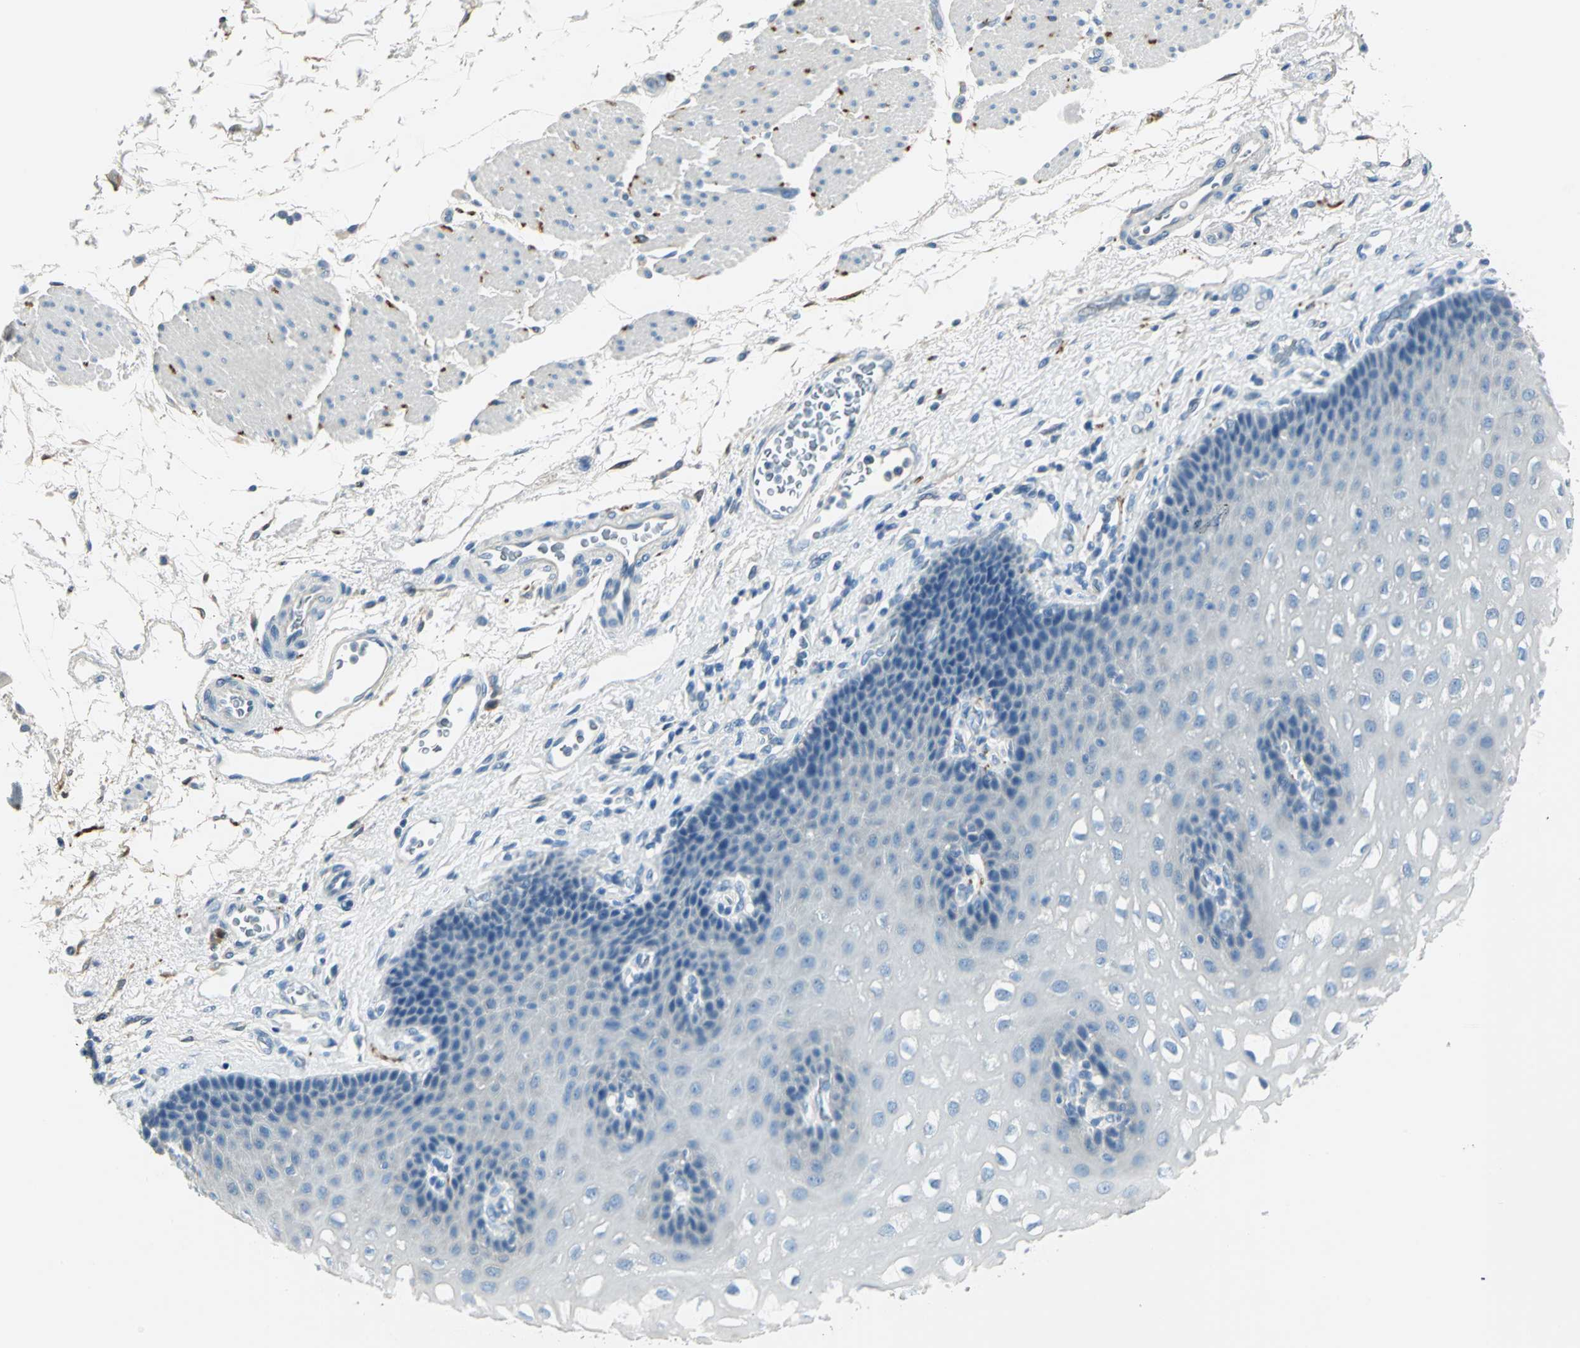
{"staining": {"intensity": "negative", "quantity": "none", "location": "none"}, "tissue": "esophagus", "cell_type": "Squamous epithelial cells", "image_type": "normal", "snomed": [{"axis": "morphology", "description": "Normal tissue, NOS"}, {"axis": "topography", "description": "Esophagus"}], "caption": "Squamous epithelial cells show no significant protein positivity in unremarkable esophagus. Nuclei are stained in blue.", "gene": "UCHL1", "patient": {"sex": "female", "age": 72}}